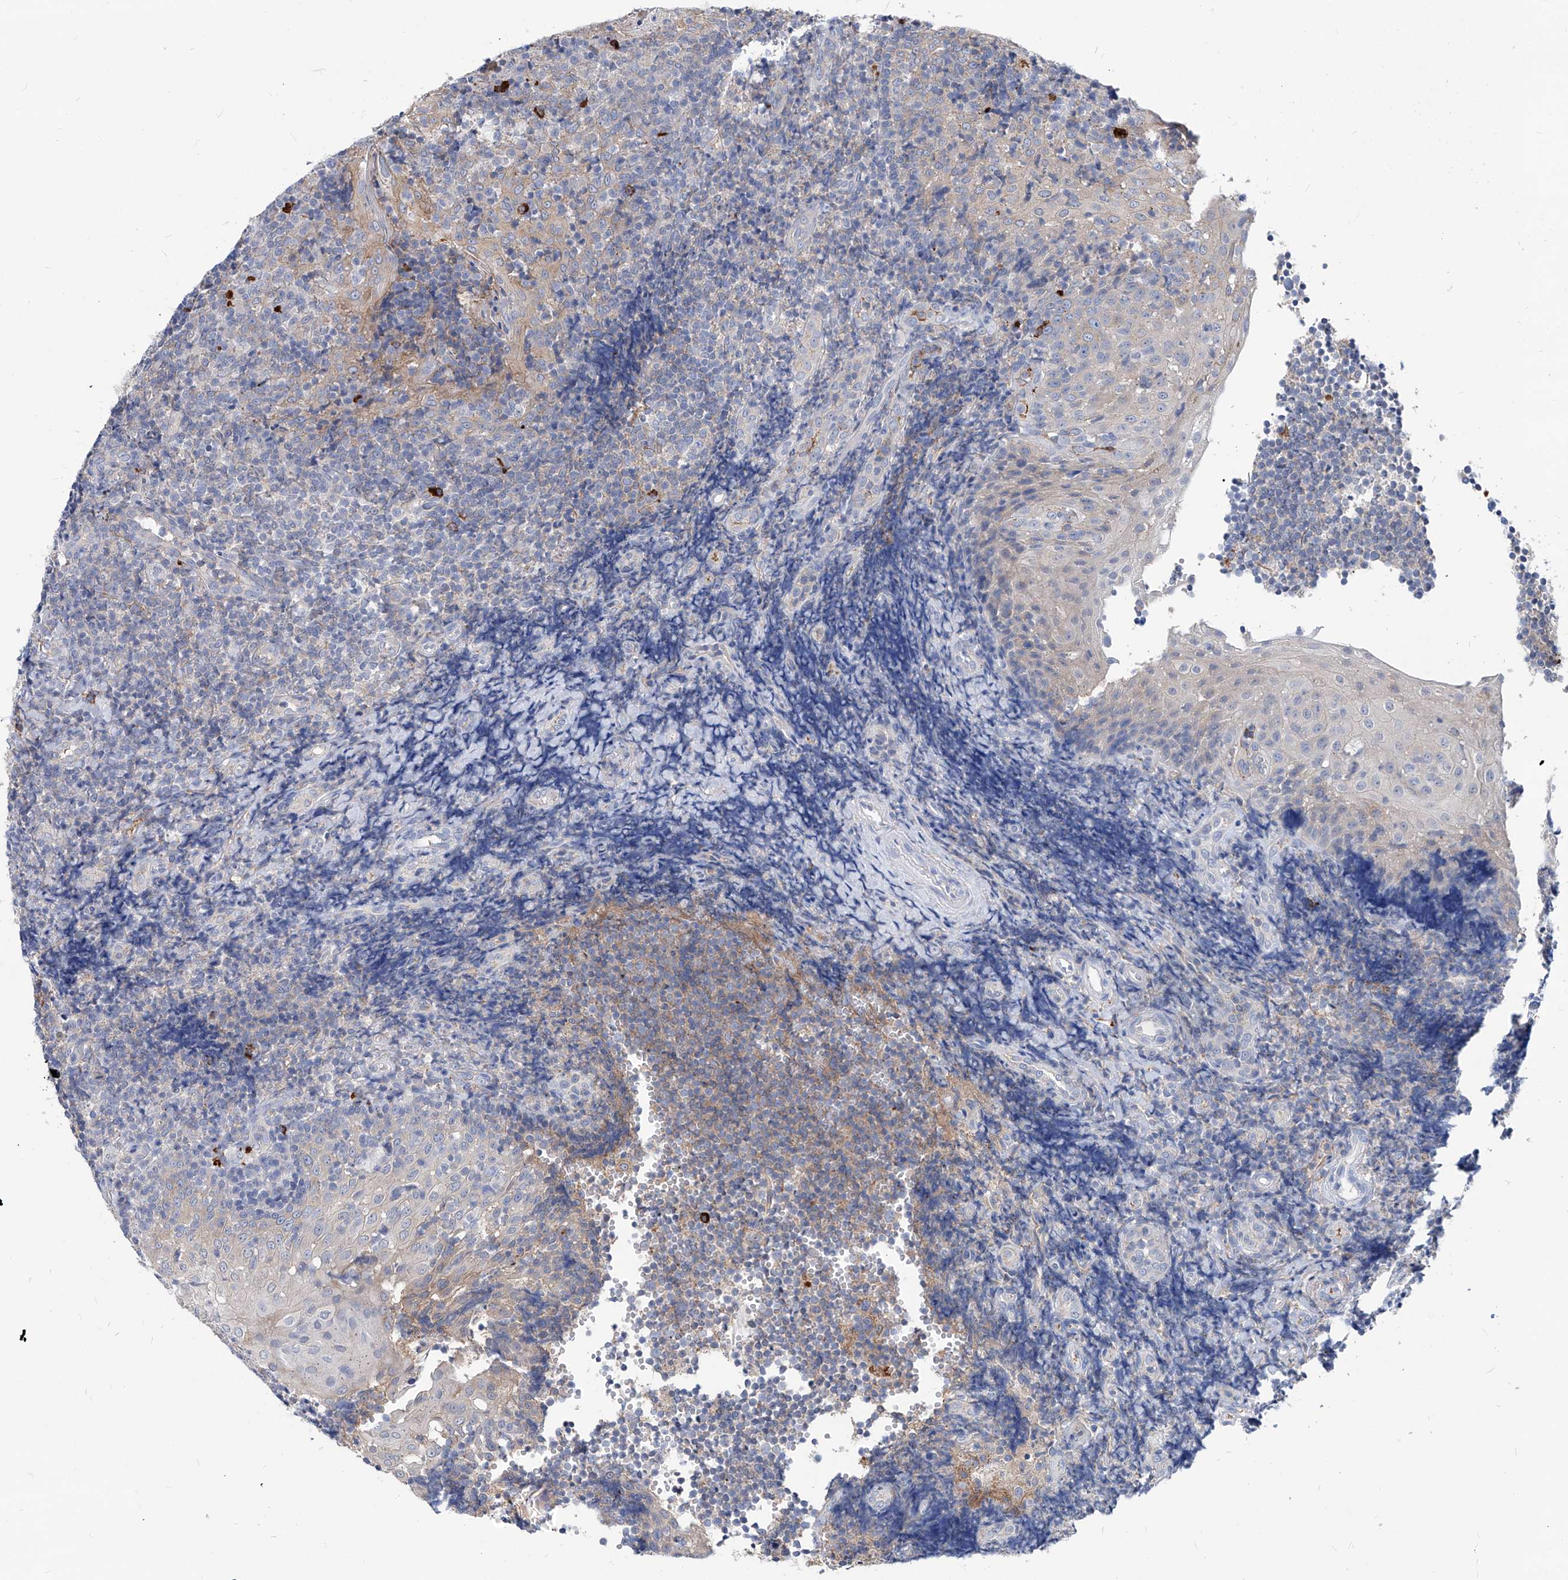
{"staining": {"intensity": "strong", "quantity": "<25%", "location": "cytoplasmic/membranous"}, "tissue": "tonsil", "cell_type": "Germinal center cells", "image_type": "normal", "snomed": [{"axis": "morphology", "description": "Normal tissue, NOS"}, {"axis": "topography", "description": "Tonsil"}], "caption": "A medium amount of strong cytoplasmic/membranous positivity is identified in approximately <25% of germinal center cells in unremarkable tonsil.", "gene": "AKAP10", "patient": {"sex": "female", "age": 40}}